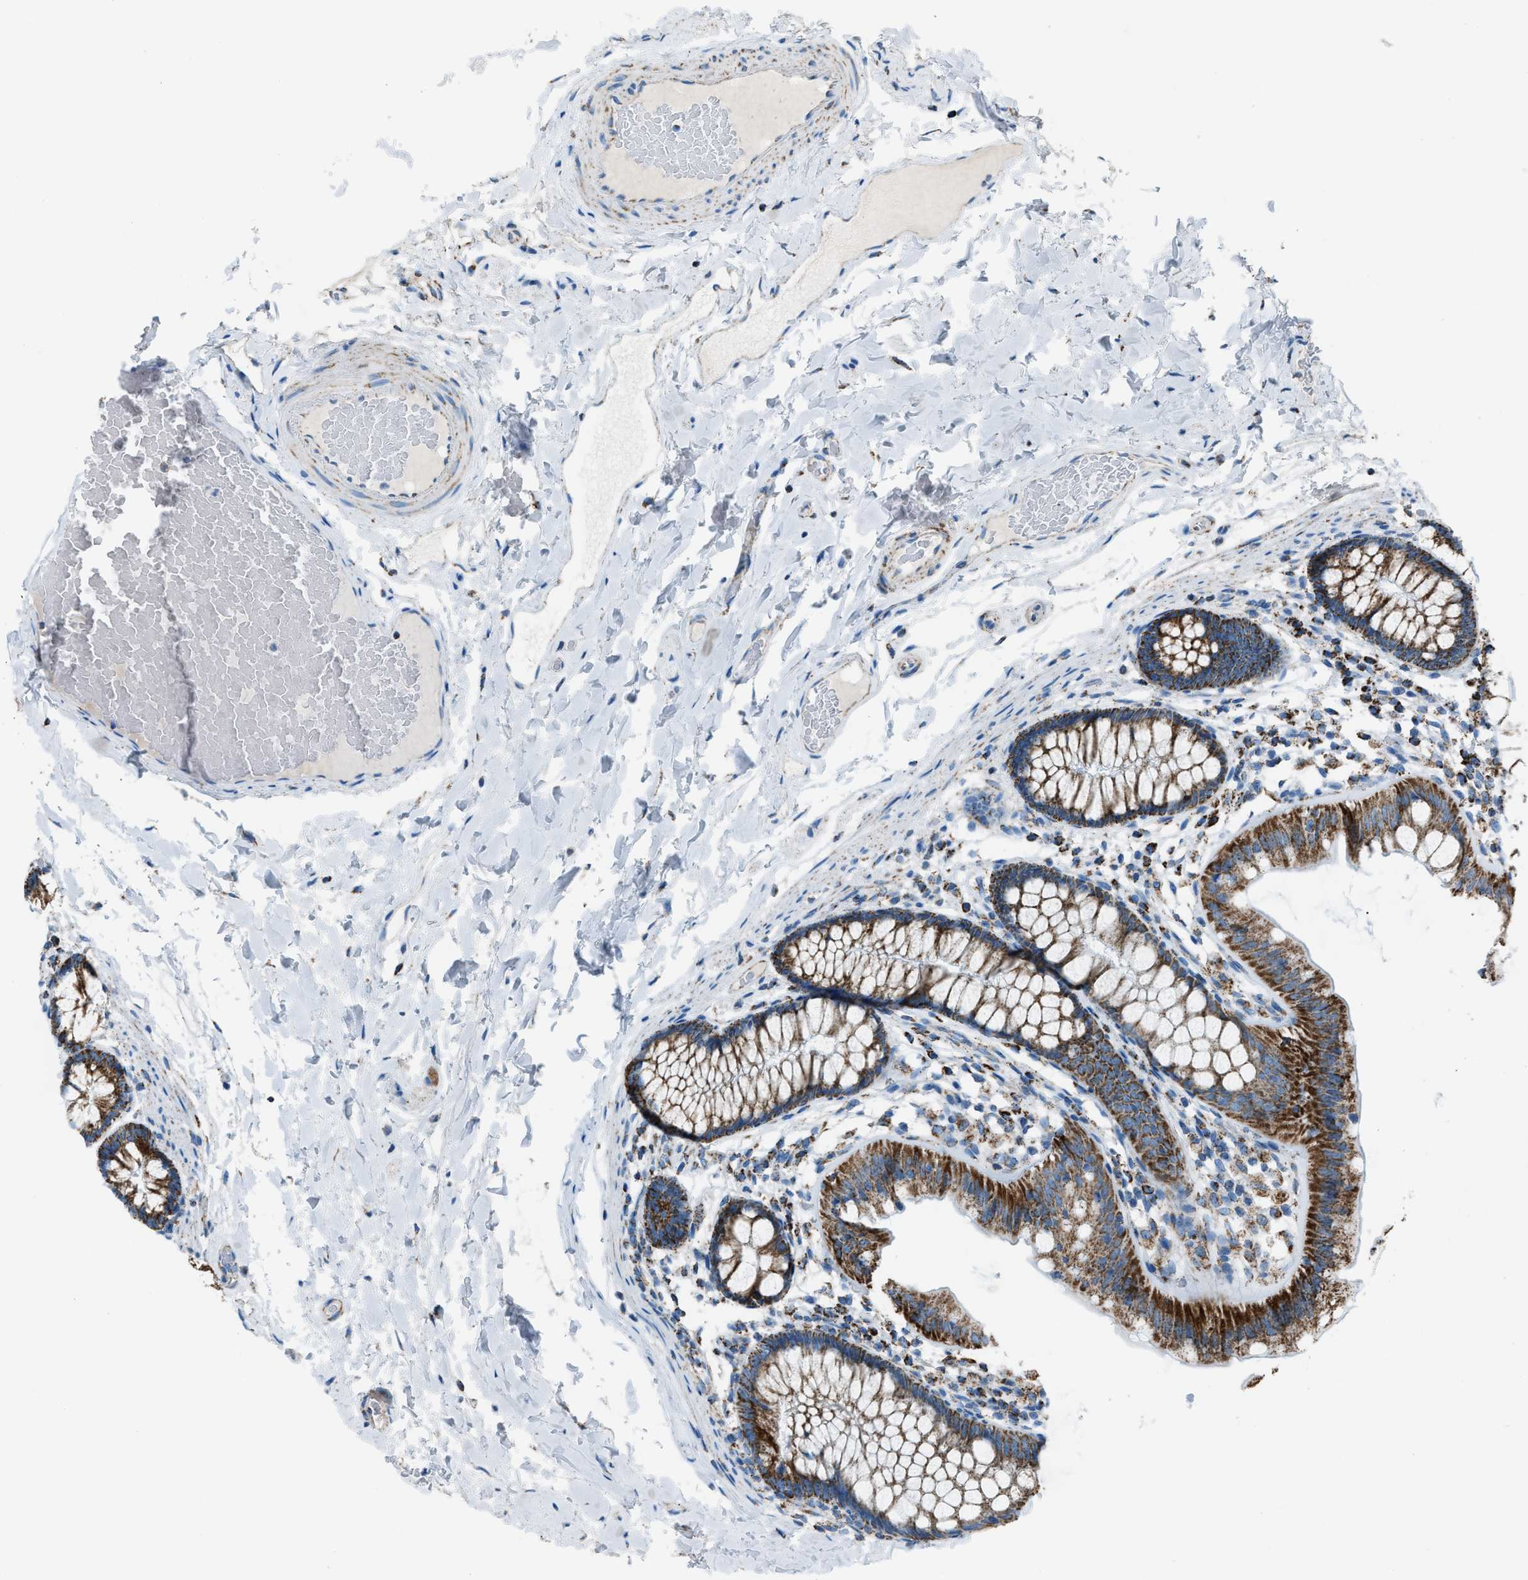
{"staining": {"intensity": "weak", "quantity": ">75%", "location": "cytoplasmic/membranous"}, "tissue": "colon", "cell_type": "Endothelial cells", "image_type": "normal", "snomed": [{"axis": "morphology", "description": "Normal tissue, NOS"}, {"axis": "topography", "description": "Colon"}], "caption": "The histopathology image displays immunohistochemical staining of unremarkable colon. There is weak cytoplasmic/membranous staining is present in about >75% of endothelial cells. (DAB IHC with brightfield microscopy, high magnification).", "gene": "MDH2", "patient": {"sex": "female", "age": 56}}